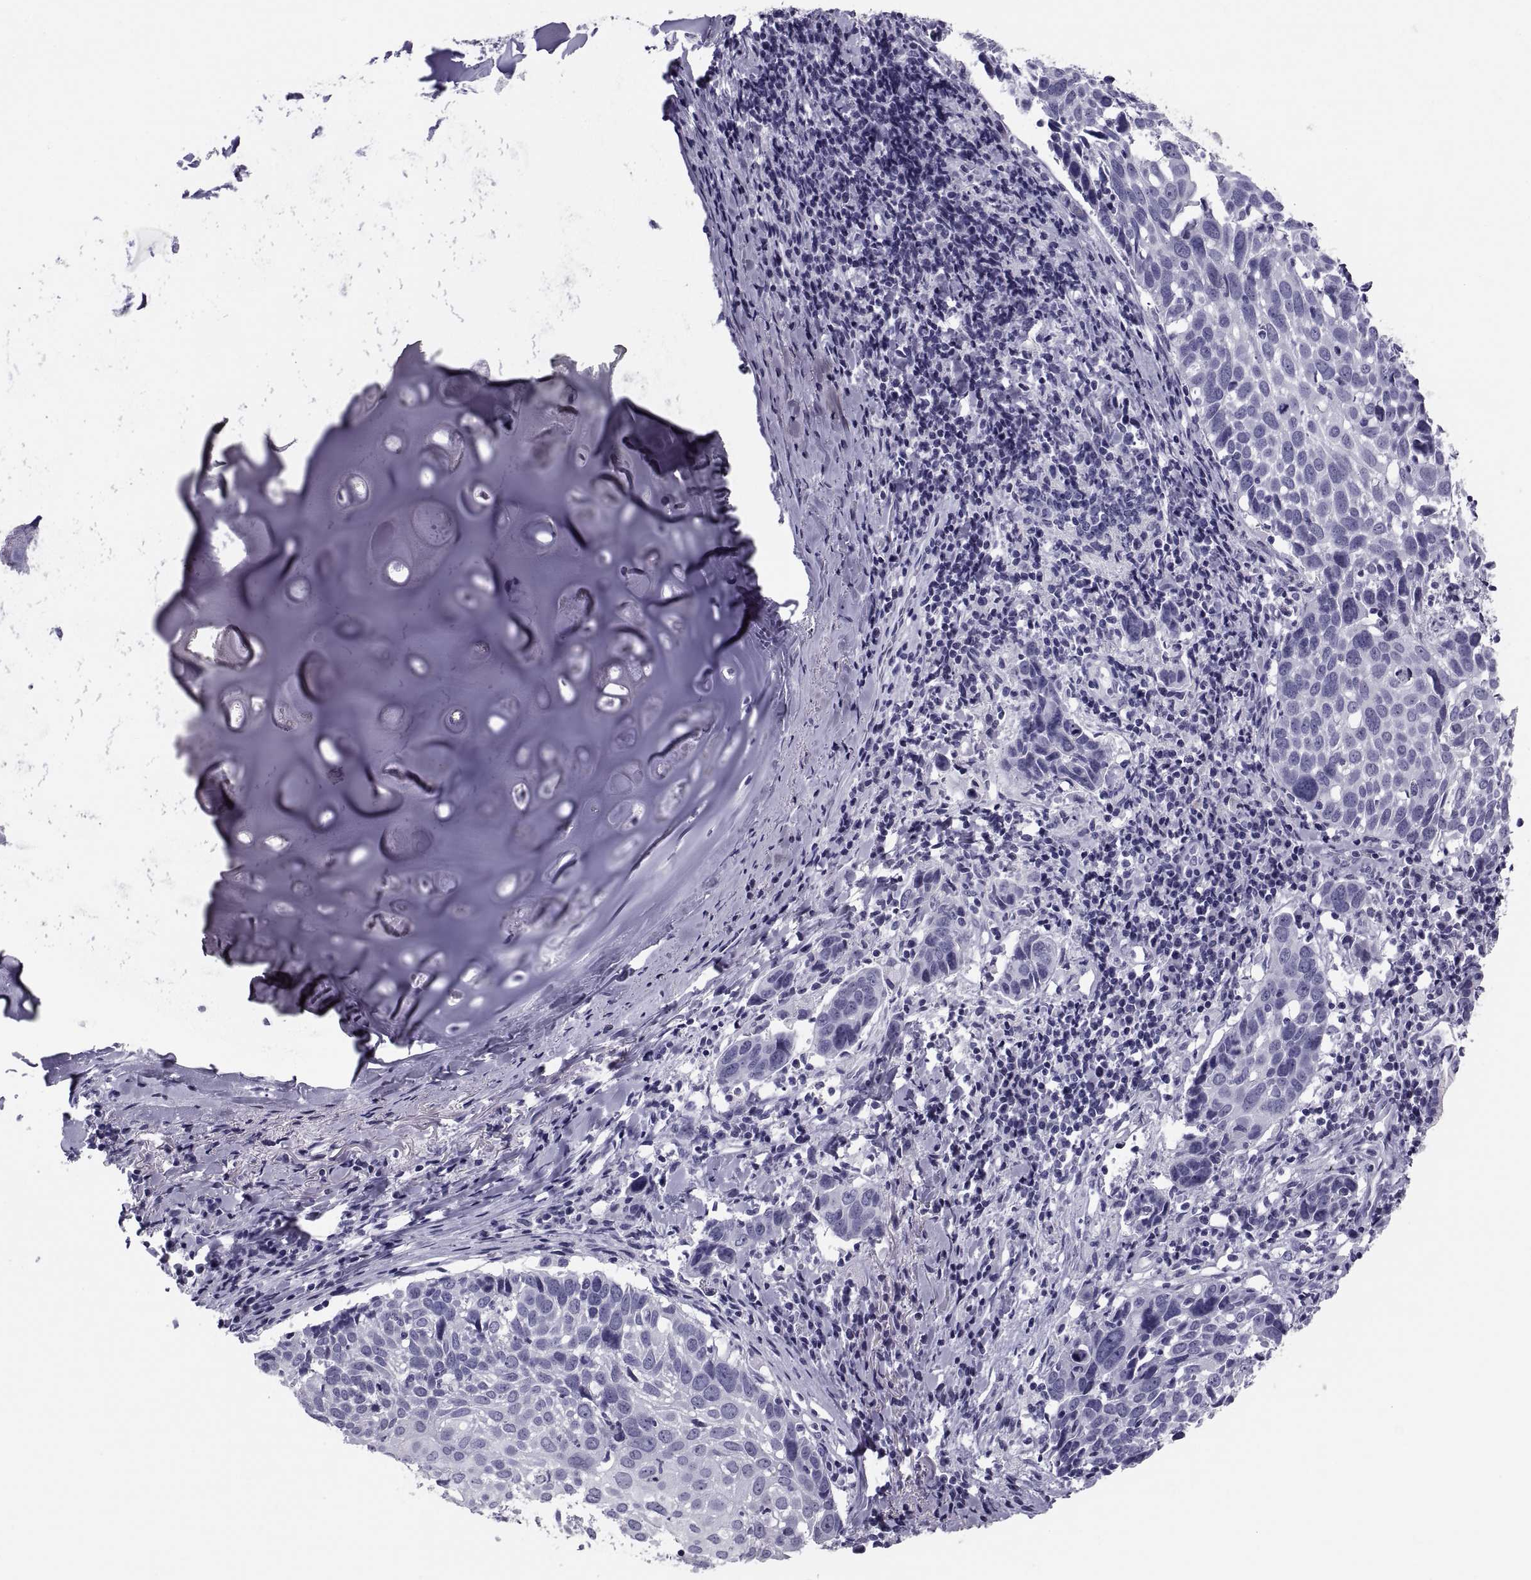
{"staining": {"intensity": "negative", "quantity": "none", "location": "none"}, "tissue": "lung cancer", "cell_type": "Tumor cells", "image_type": "cancer", "snomed": [{"axis": "morphology", "description": "Squamous cell carcinoma, NOS"}, {"axis": "topography", "description": "Lung"}], "caption": "Tumor cells show no significant staining in squamous cell carcinoma (lung).", "gene": "CRISP1", "patient": {"sex": "male", "age": 57}}